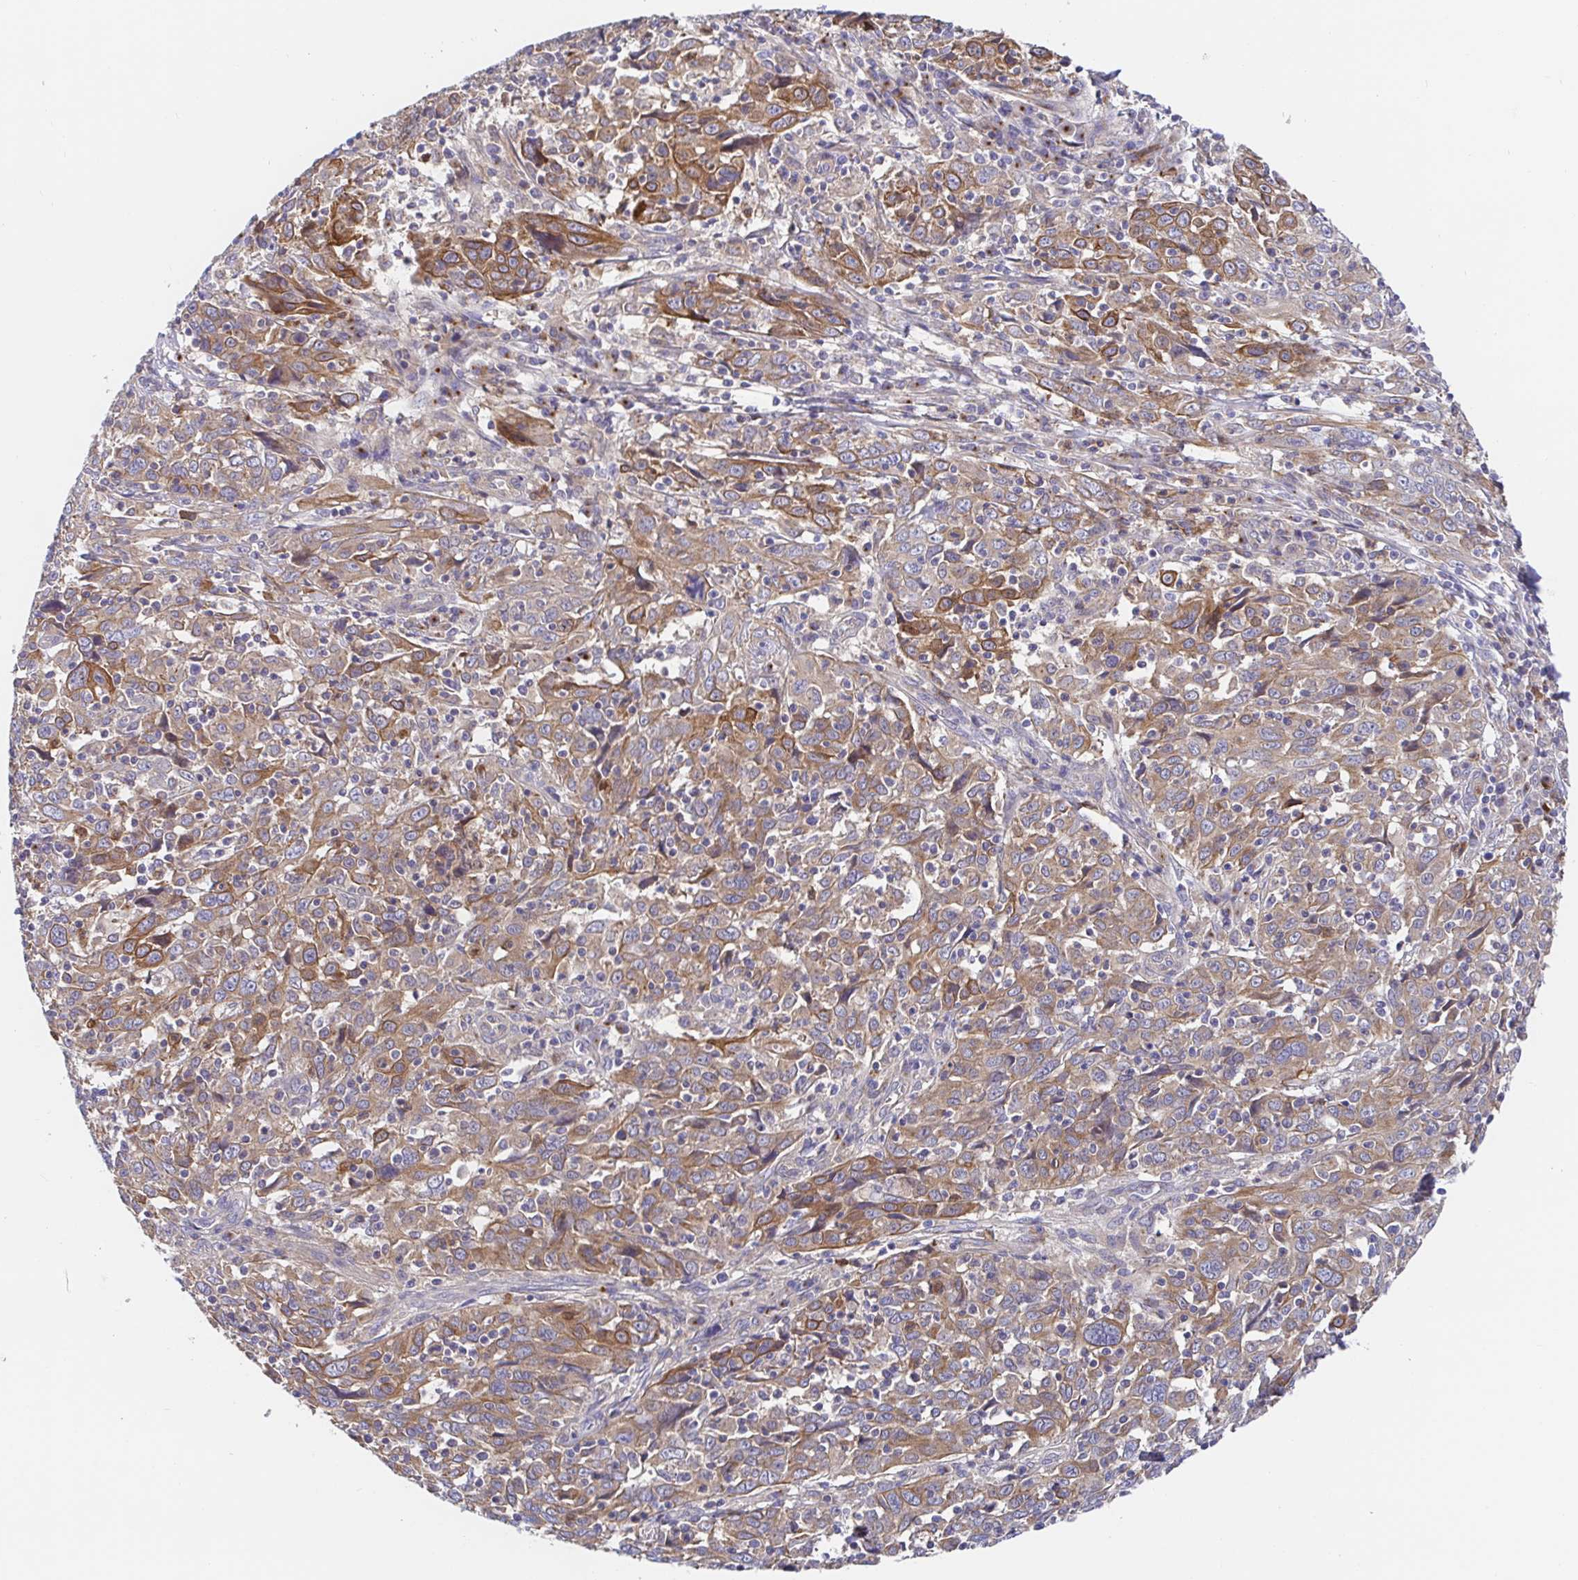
{"staining": {"intensity": "moderate", "quantity": ">75%", "location": "cytoplasmic/membranous"}, "tissue": "cervical cancer", "cell_type": "Tumor cells", "image_type": "cancer", "snomed": [{"axis": "morphology", "description": "Squamous cell carcinoma, NOS"}, {"axis": "topography", "description": "Cervix"}], "caption": "The photomicrograph demonstrates a brown stain indicating the presence of a protein in the cytoplasmic/membranous of tumor cells in cervical squamous cell carcinoma.", "gene": "GOLGA1", "patient": {"sex": "female", "age": 46}}